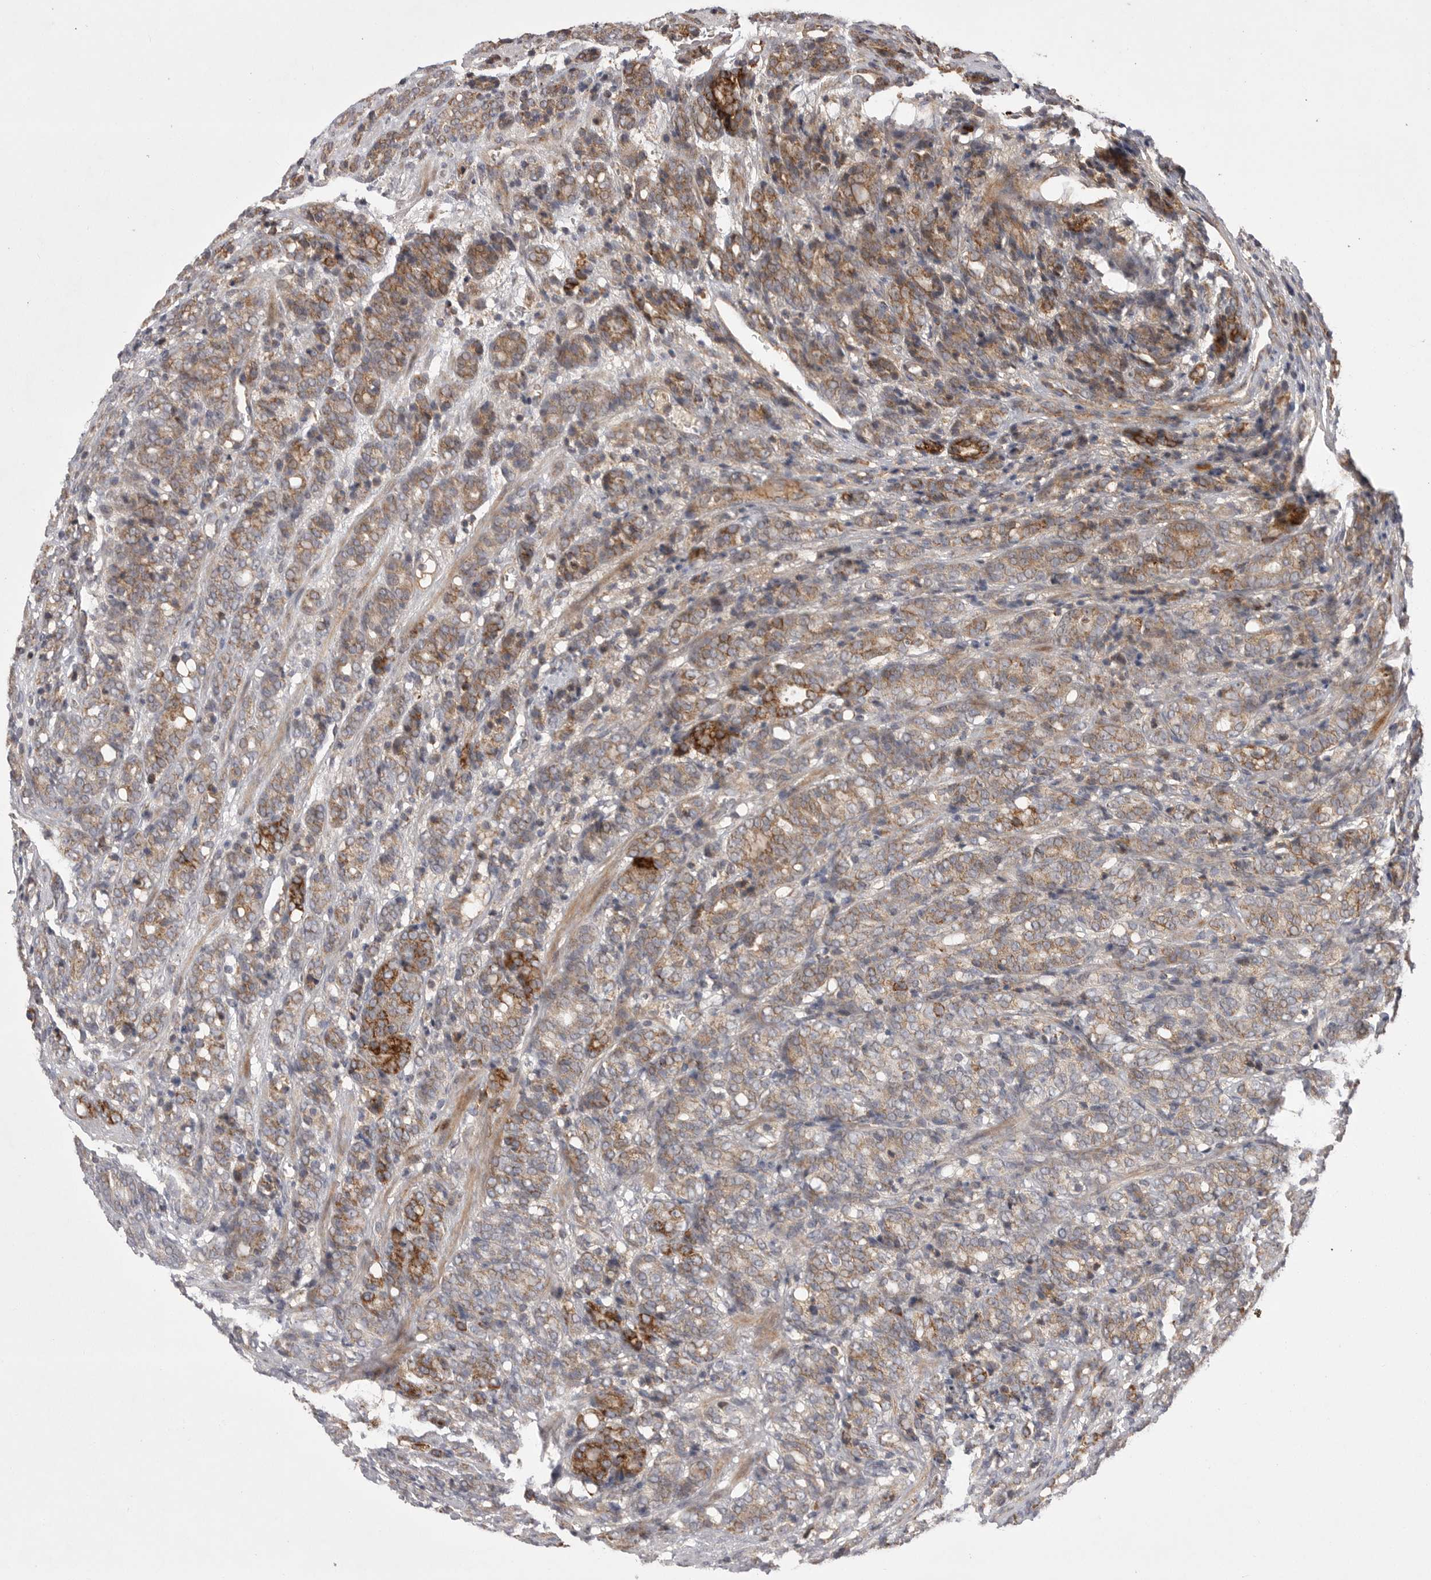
{"staining": {"intensity": "moderate", "quantity": ">75%", "location": "cytoplasmic/membranous"}, "tissue": "prostate cancer", "cell_type": "Tumor cells", "image_type": "cancer", "snomed": [{"axis": "morphology", "description": "Adenocarcinoma, High grade"}, {"axis": "topography", "description": "Prostate"}], "caption": "Prostate adenocarcinoma (high-grade) tissue reveals moderate cytoplasmic/membranous staining in about >75% of tumor cells", "gene": "KYAT3", "patient": {"sex": "male", "age": 62}}